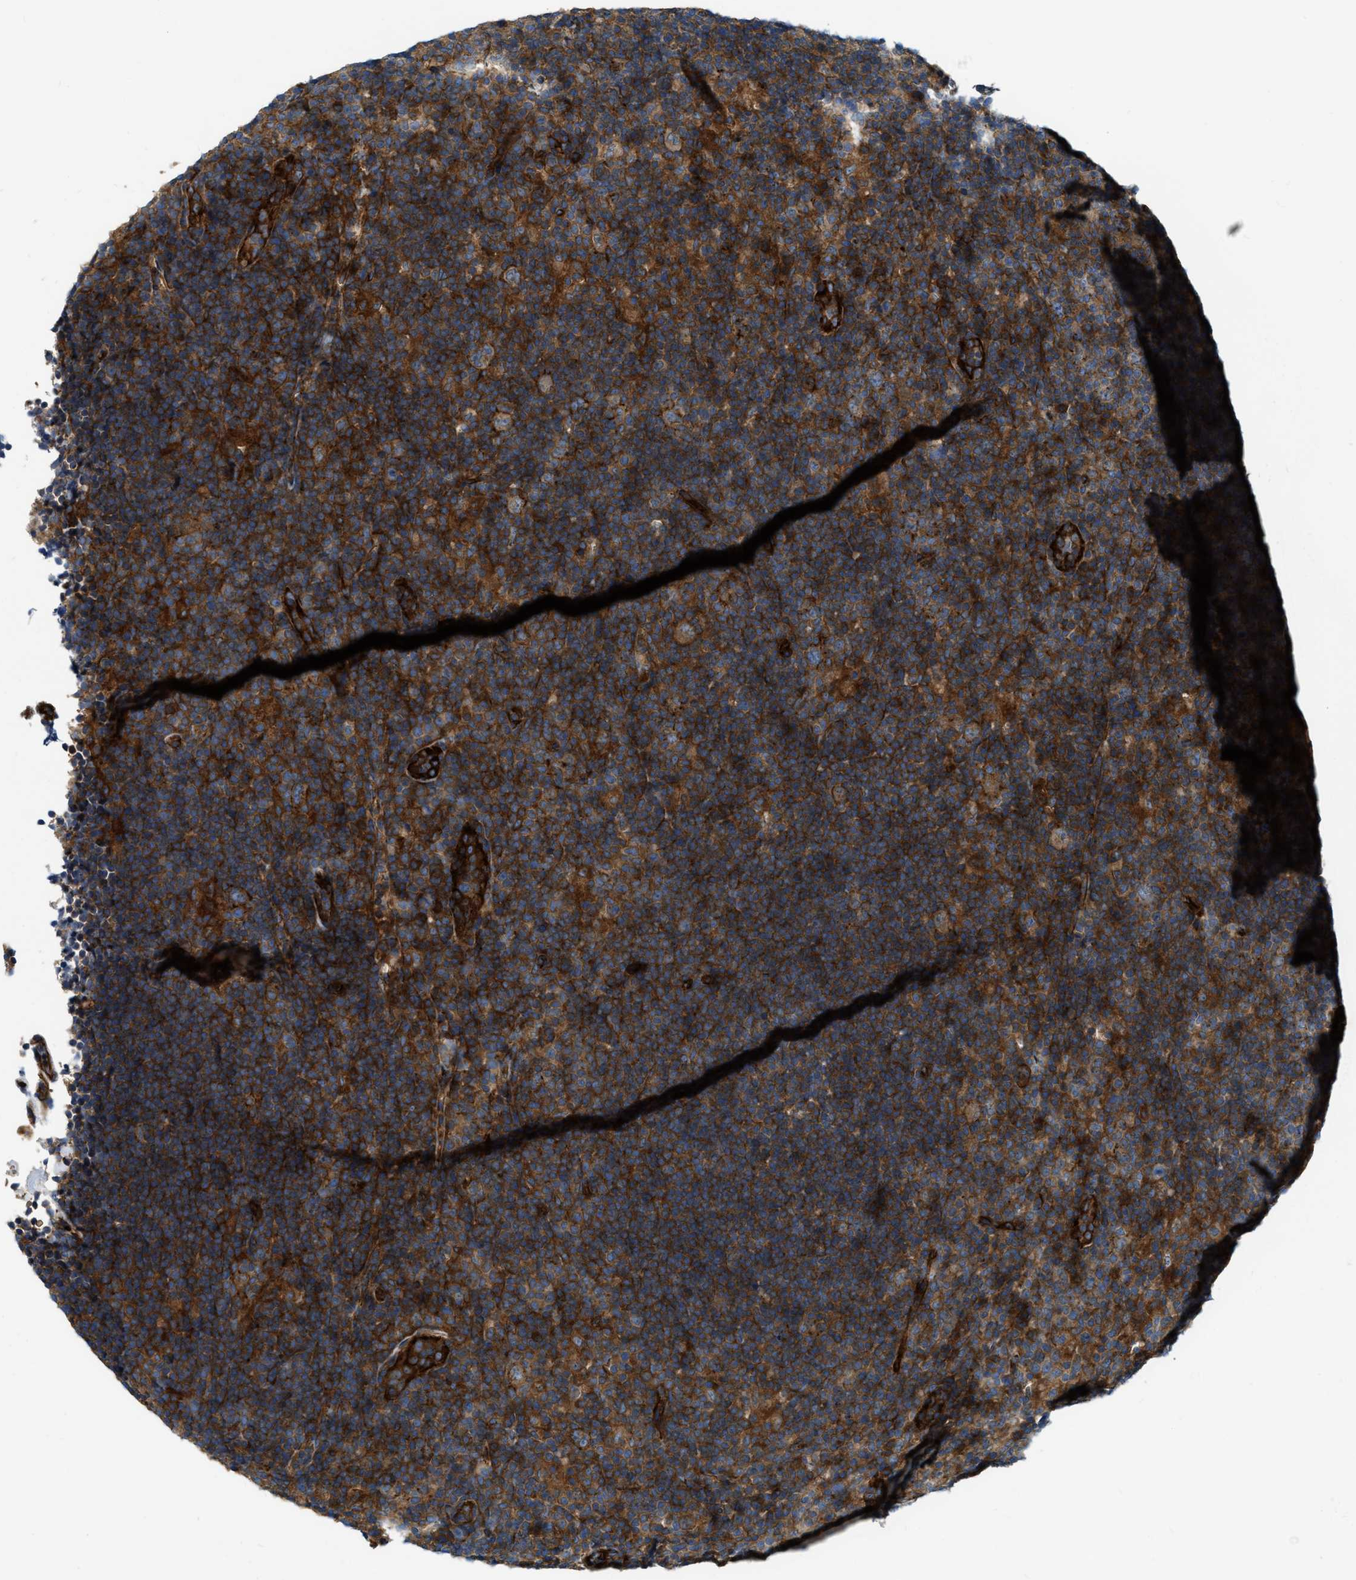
{"staining": {"intensity": "moderate", "quantity": ">75%", "location": "cytoplasmic/membranous"}, "tissue": "lymphoma", "cell_type": "Tumor cells", "image_type": "cancer", "snomed": [{"axis": "morphology", "description": "Hodgkin's disease, NOS"}, {"axis": "topography", "description": "Lymph node"}], "caption": "Protein analysis of Hodgkin's disease tissue displays moderate cytoplasmic/membranous positivity in approximately >75% of tumor cells.", "gene": "ERC1", "patient": {"sex": "female", "age": 57}}